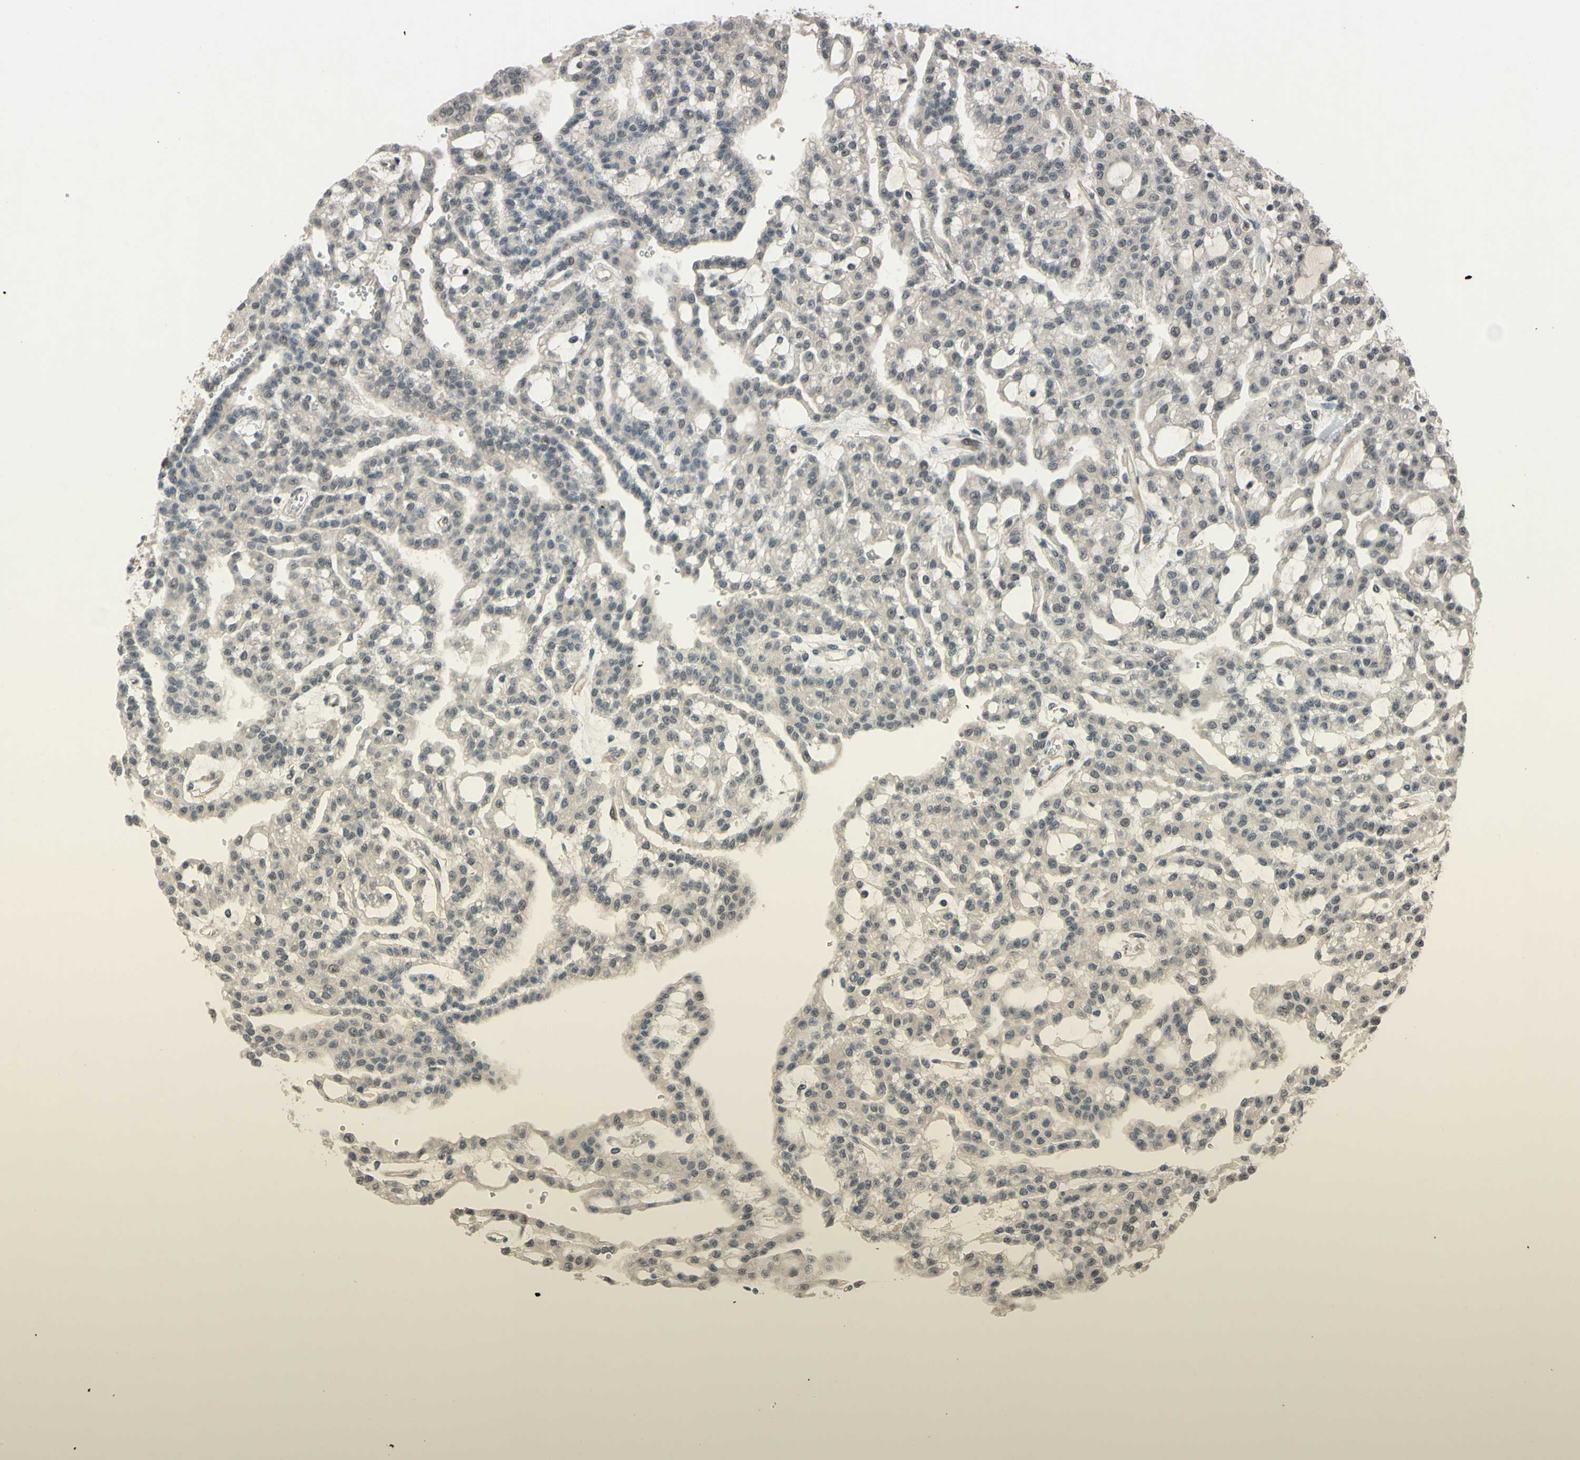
{"staining": {"intensity": "negative", "quantity": "none", "location": "none"}, "tissue": "renal cancer", "cell_type": "Tumor cells", "image_type": "cancer", "snomed": [{"axis": "morphology", "description": "Adenocarcinoma, NOS"}, {"axis": "topography", "description": "Kidney"}], "caption": "Histopathology image shows no protein expression in tumor cells of renal cancer (adenocarcinoma) tissue. (DAB (3,3'-diaminobenzidine) IHC visualized using brightfield microscopy, high magnification).", "gene": "ALK", "patient": {"sex": "male", "age": 63}}